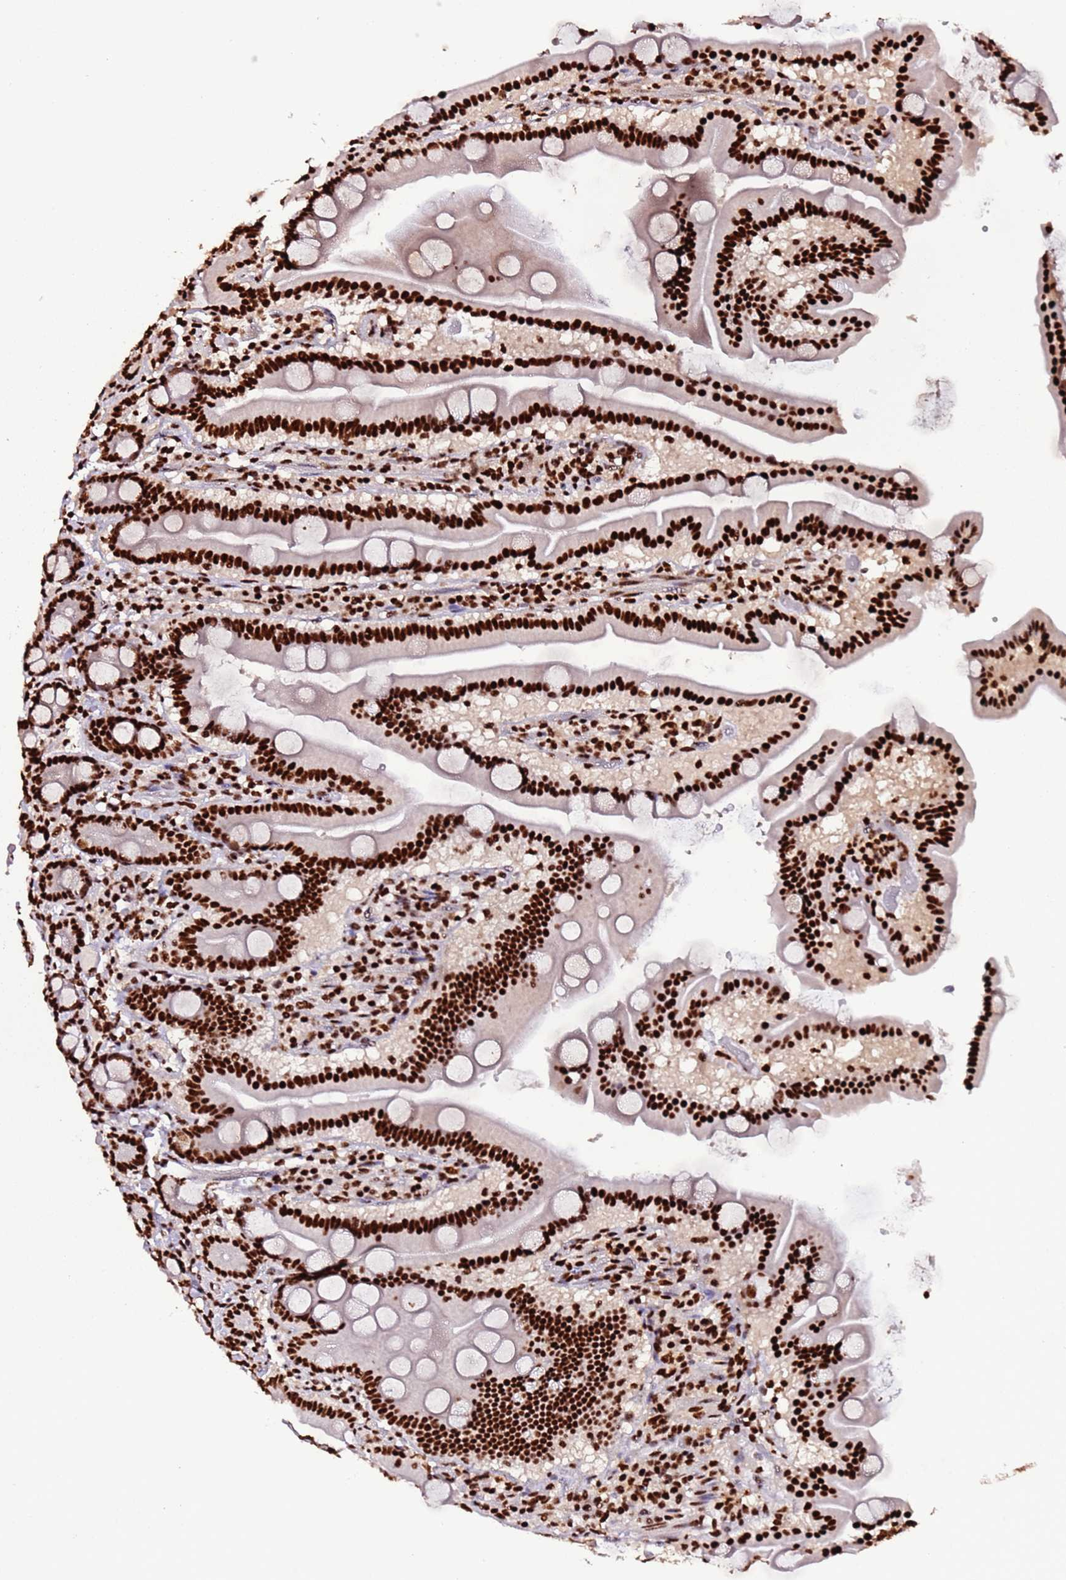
{"staining": {"intensity": "strong", "quantity": ">75%", "location": "nuclear"}, "tissue": "duodenum", "cell_type": "Glandular cells", "image_type": "normal", "snomed": [{"axis": "morphology", "description": "Normal tissue, NOS"}, {"axis": "topography", "description": "Duodenum"}], "caption": "Immunohistochemical staining of normal human duodenum displays >75% levels of strong nuclear protein expression in approximately >75% of glandular cells.", "gene": "C6orf226", "patient": {"sex": "male", "age": 55}}